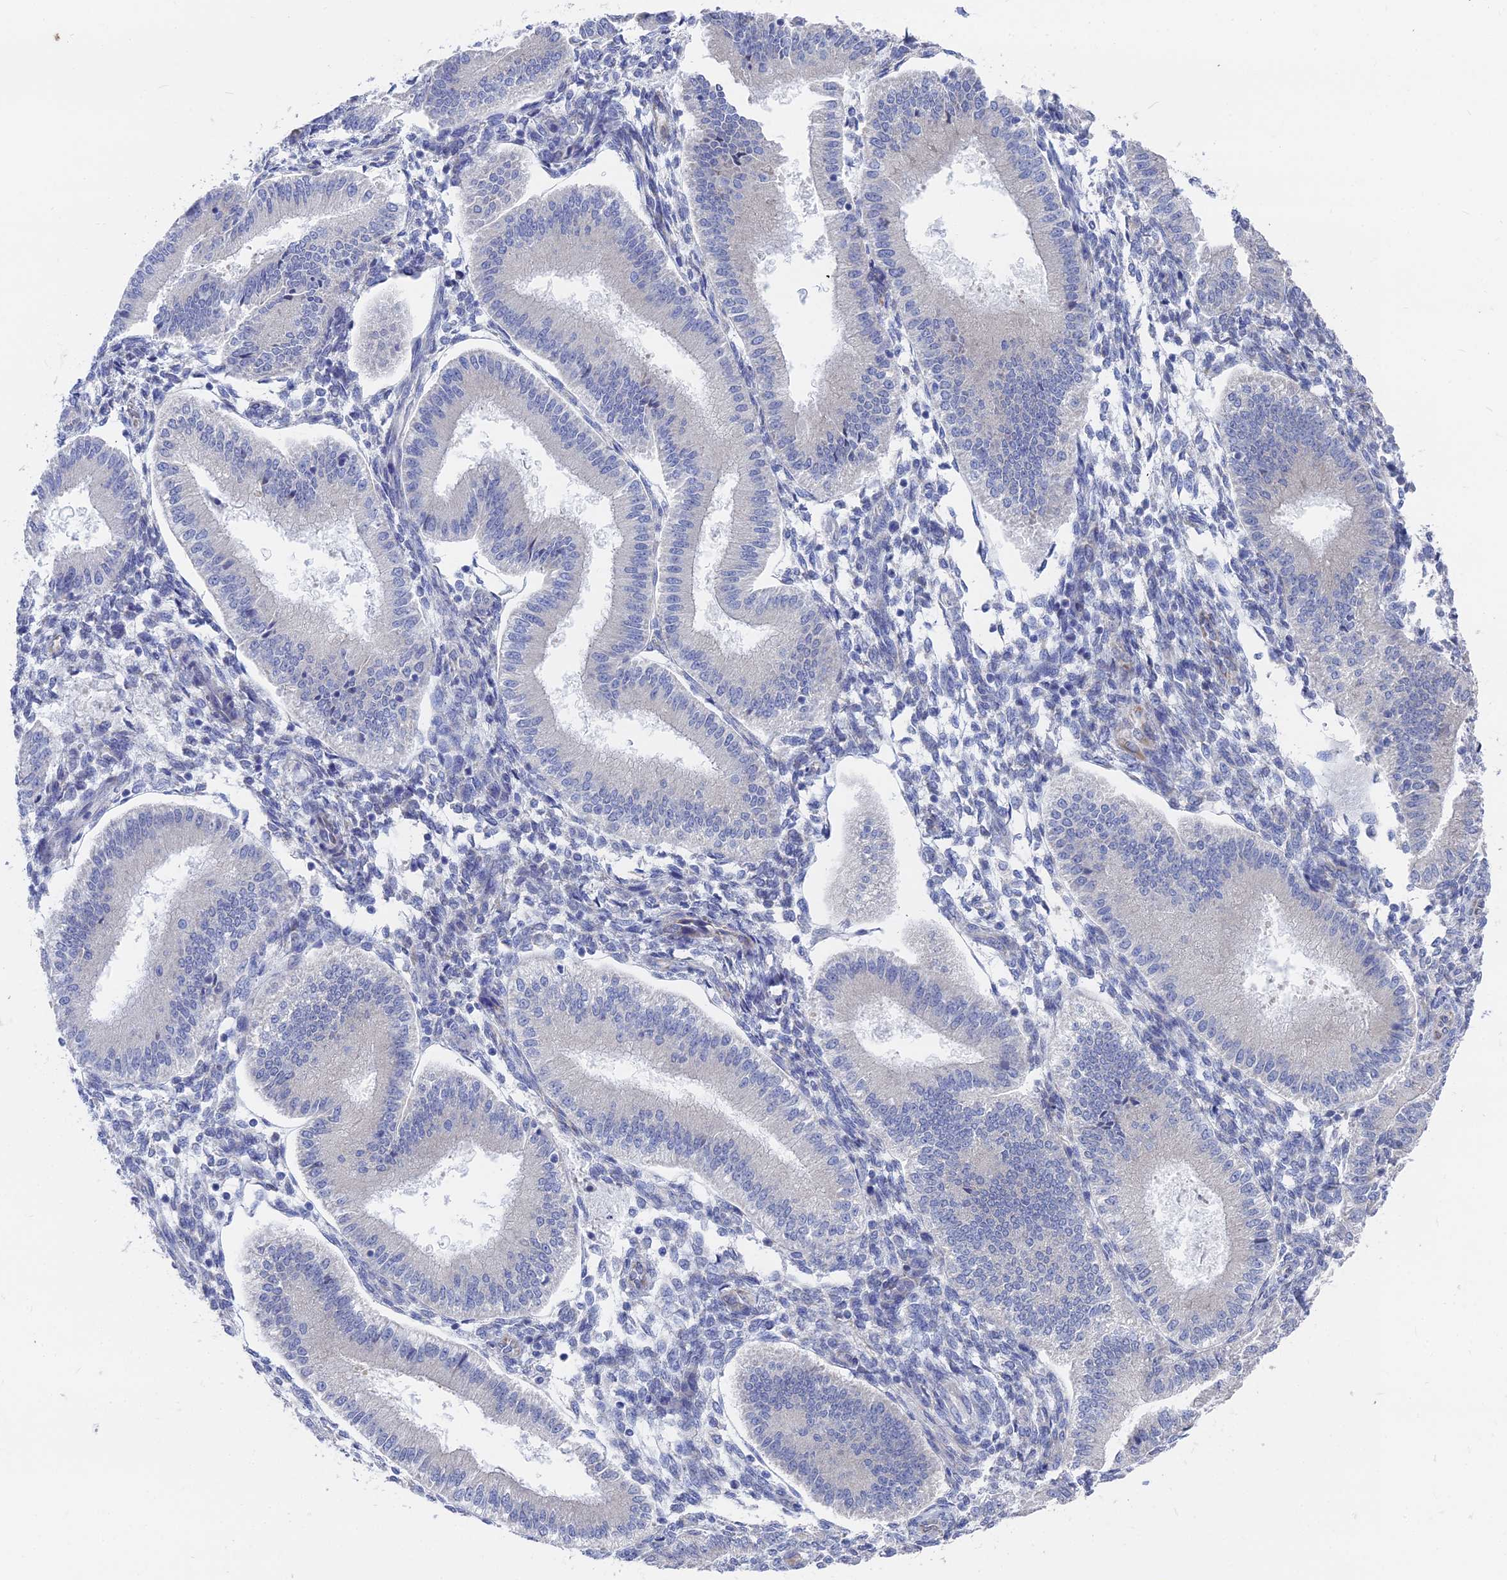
{"staining": {"intensity": "negative", "quantity": "none", "location": "none"}, "tissue": "endometrium", "cell_type": "Cells in endometrial stroma", "image_type": "normal", "snomed": [{"axis": "morphology", "description": "Normal tissue, NOS"}, {"axis": "topography", "description": "Endometrium"}], "caption": "The immunohistochemistry histopathology image has no significant positivity in cells in endometrial stroma of endometrium. Nuclei are stained in blue.", "gene": "TNNT3", "patient": {"sex": "female", "age": 39}}